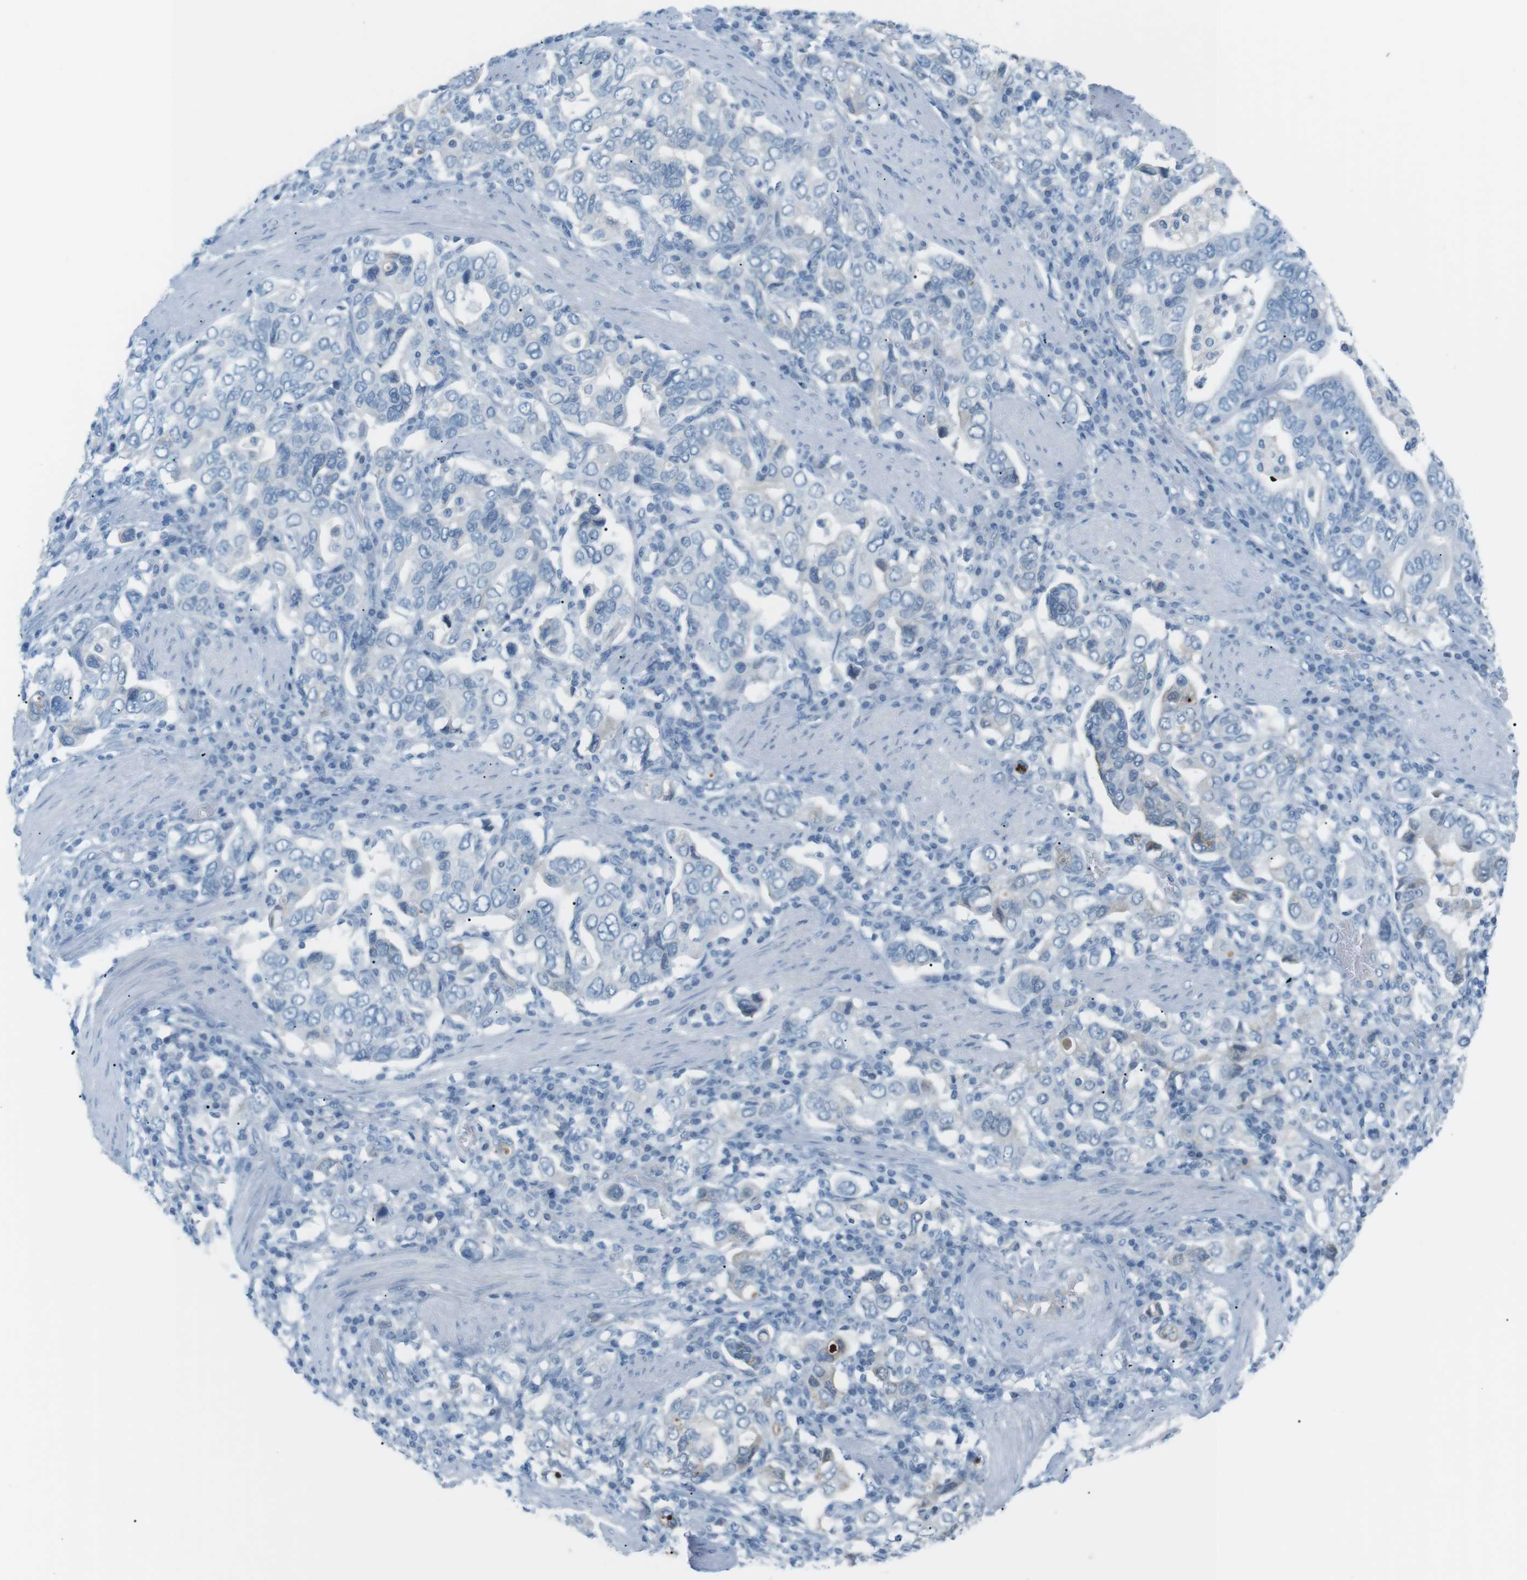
{"staining": {"intensity": "negative", "quantity": "none", "location": "none"}, "tissue": "stomach cancer", "cell_type": "Tumor cells", "image_type": "cancer", "snomed": [{"axis": "morphology", "description": "Adenocarcinoma, NOS"}, {"axis": "topography", "description": "Stomach, upper"}], "caption": "Adenocarcinoma (stomach) was stained to show a protein in brown. There is no significant positivity in tumor cells.", "gene": "AZGP1", "patient": {"sex": "male", "age": 62}}